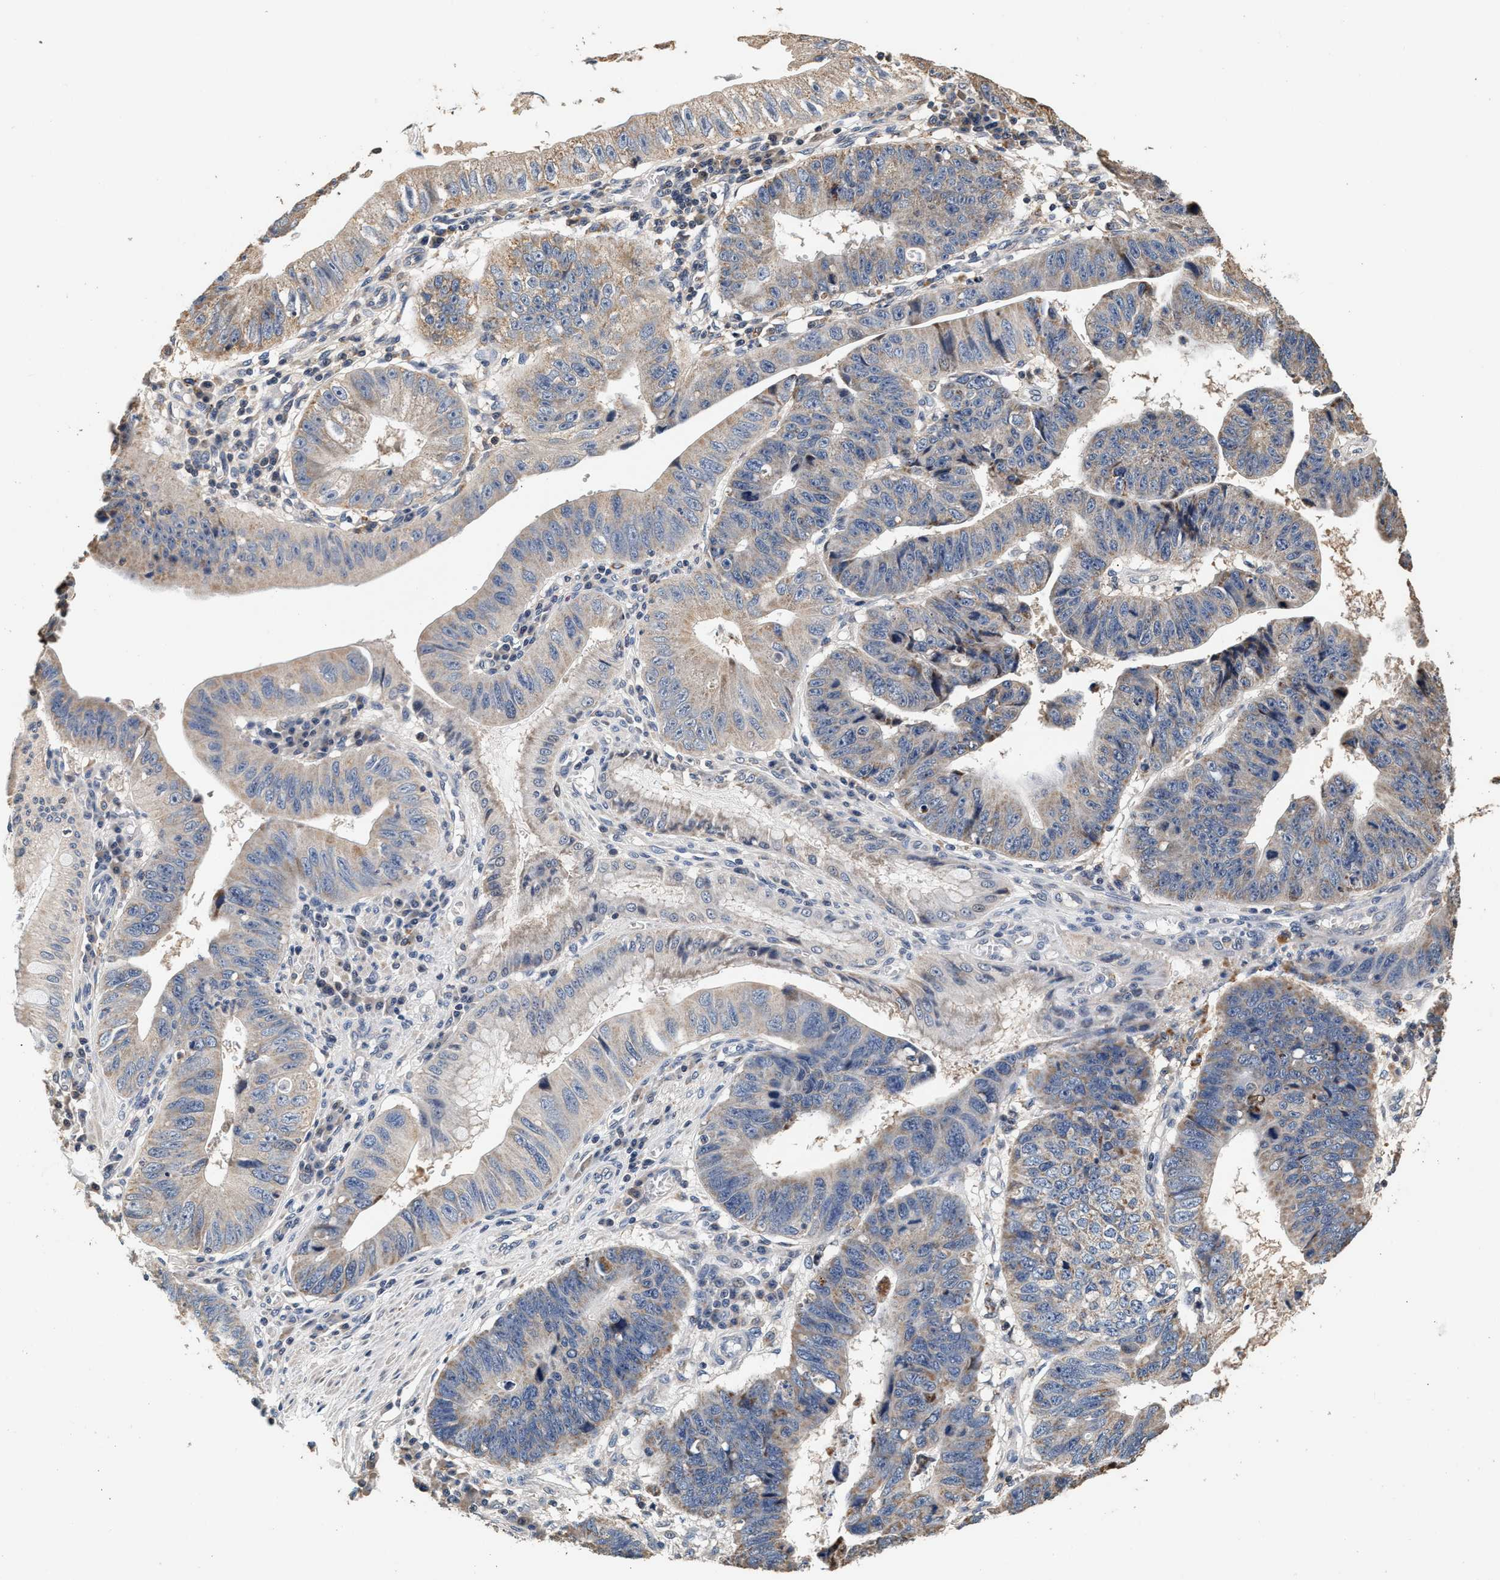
{"staining": {"intensity": "weak", "quantity": "<25%", "location": "cytoplasmic/membranous"}, "tissue": "stomach cancer", "cell_type": "Tumor cells", "image_type": "cancer", "snomed": [{"axis": "morphology", "description": "Adenocarcinoma, NOS"}, {"axis": "topography", "description": "Stomach"}], "caption": "The photomicrograph exhibits no staining of tumor cells in stomach cancer. Nuclei are stained in blue.", "gene": "PTGR3", "patient": {"sex": "male", "age": 59}}